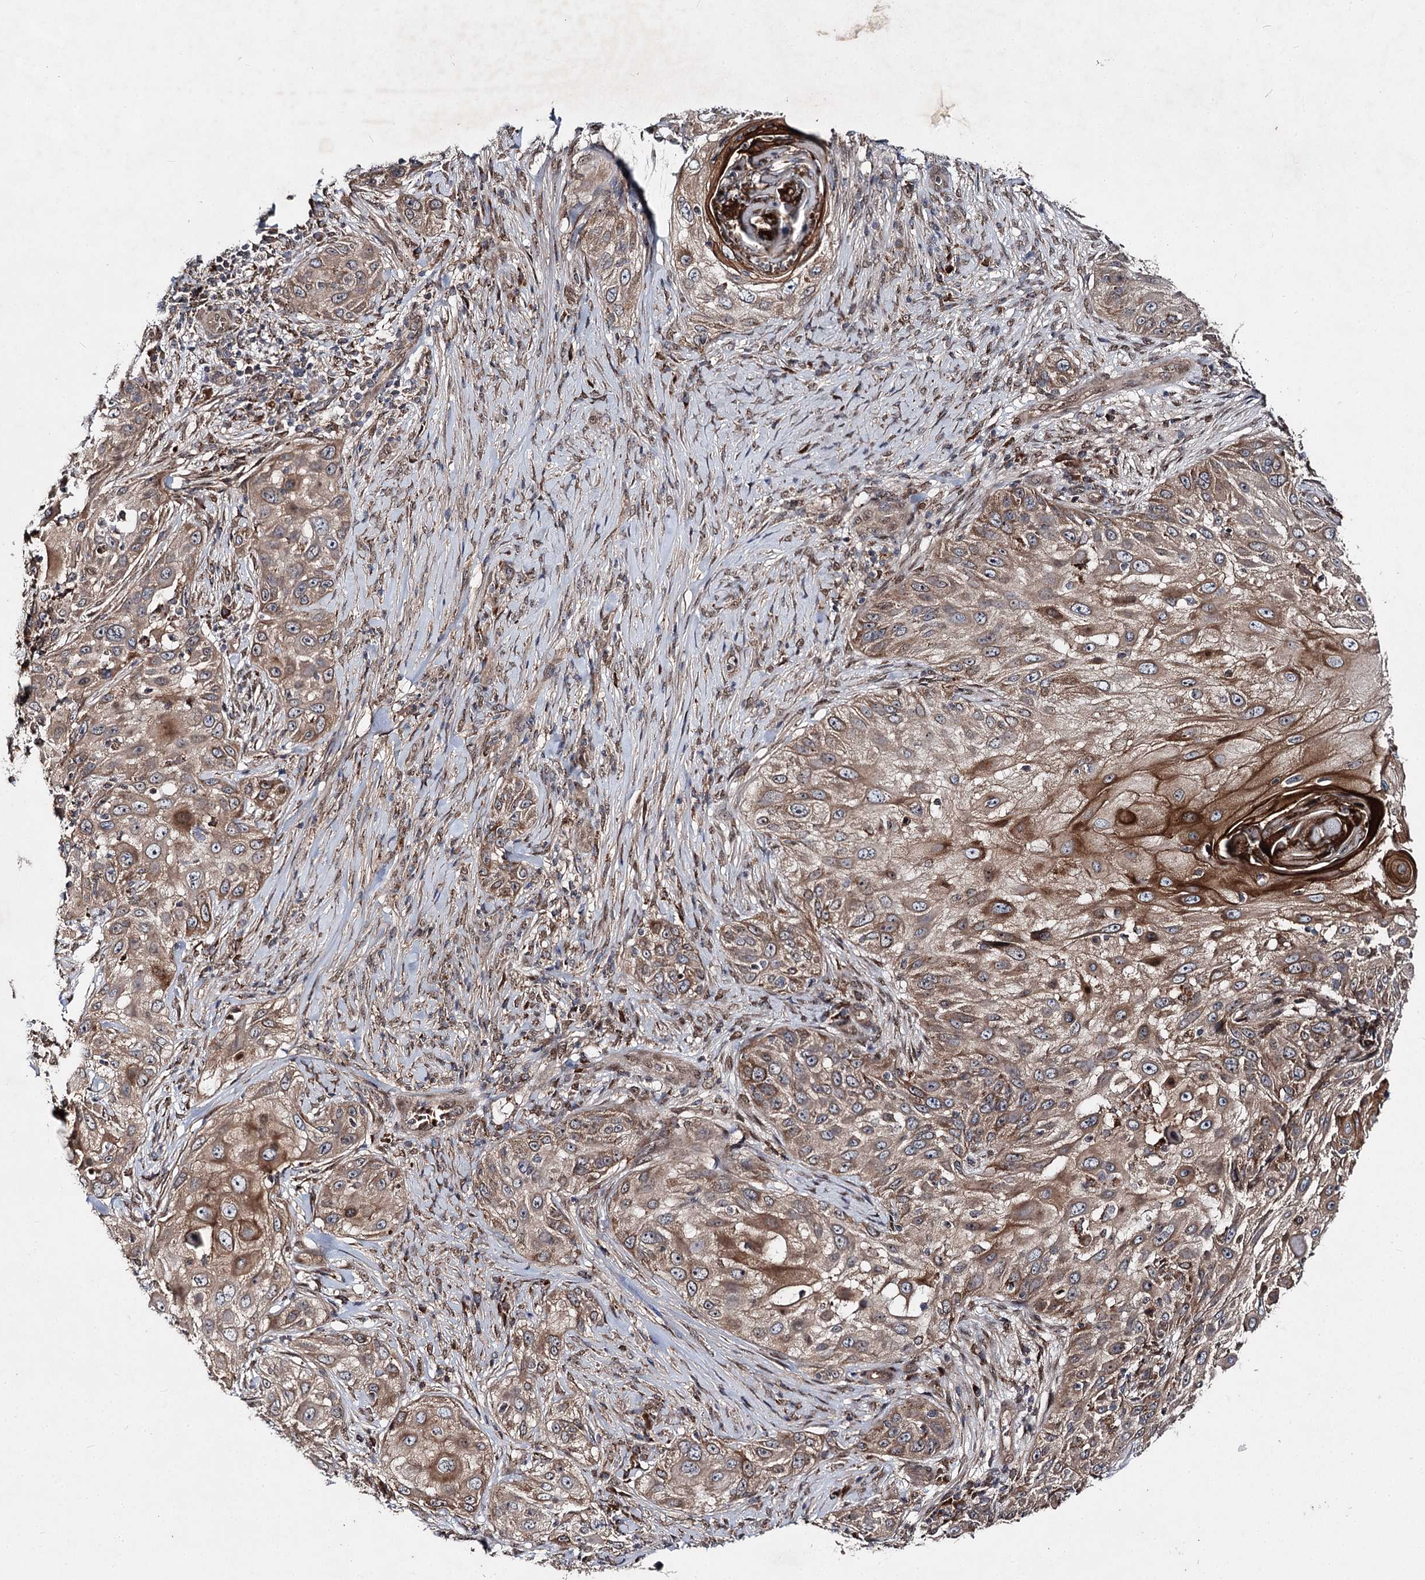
{"staining": {"intensity": "strong", "quantity": "<25%", "location": "cytoplasmic/membranous"}, "tissue": "skin cancer", "cell_type": "Tumor cells", "image_type": "cancer", "snomed": [{"axis": "morphology", "description": "Squamous cell carcinoma, NOS"}, {"axis": "topography", "description": "Skin"}], "caption": "IHC of skin cancer (squamous cell carcinoma) exhibits medium levels of strong cytoplasmic/membranous positivity in approximately <25% of tumor cells.", "gene": "MSANTD2", "patient": {"sex": "female", "age": 44}}